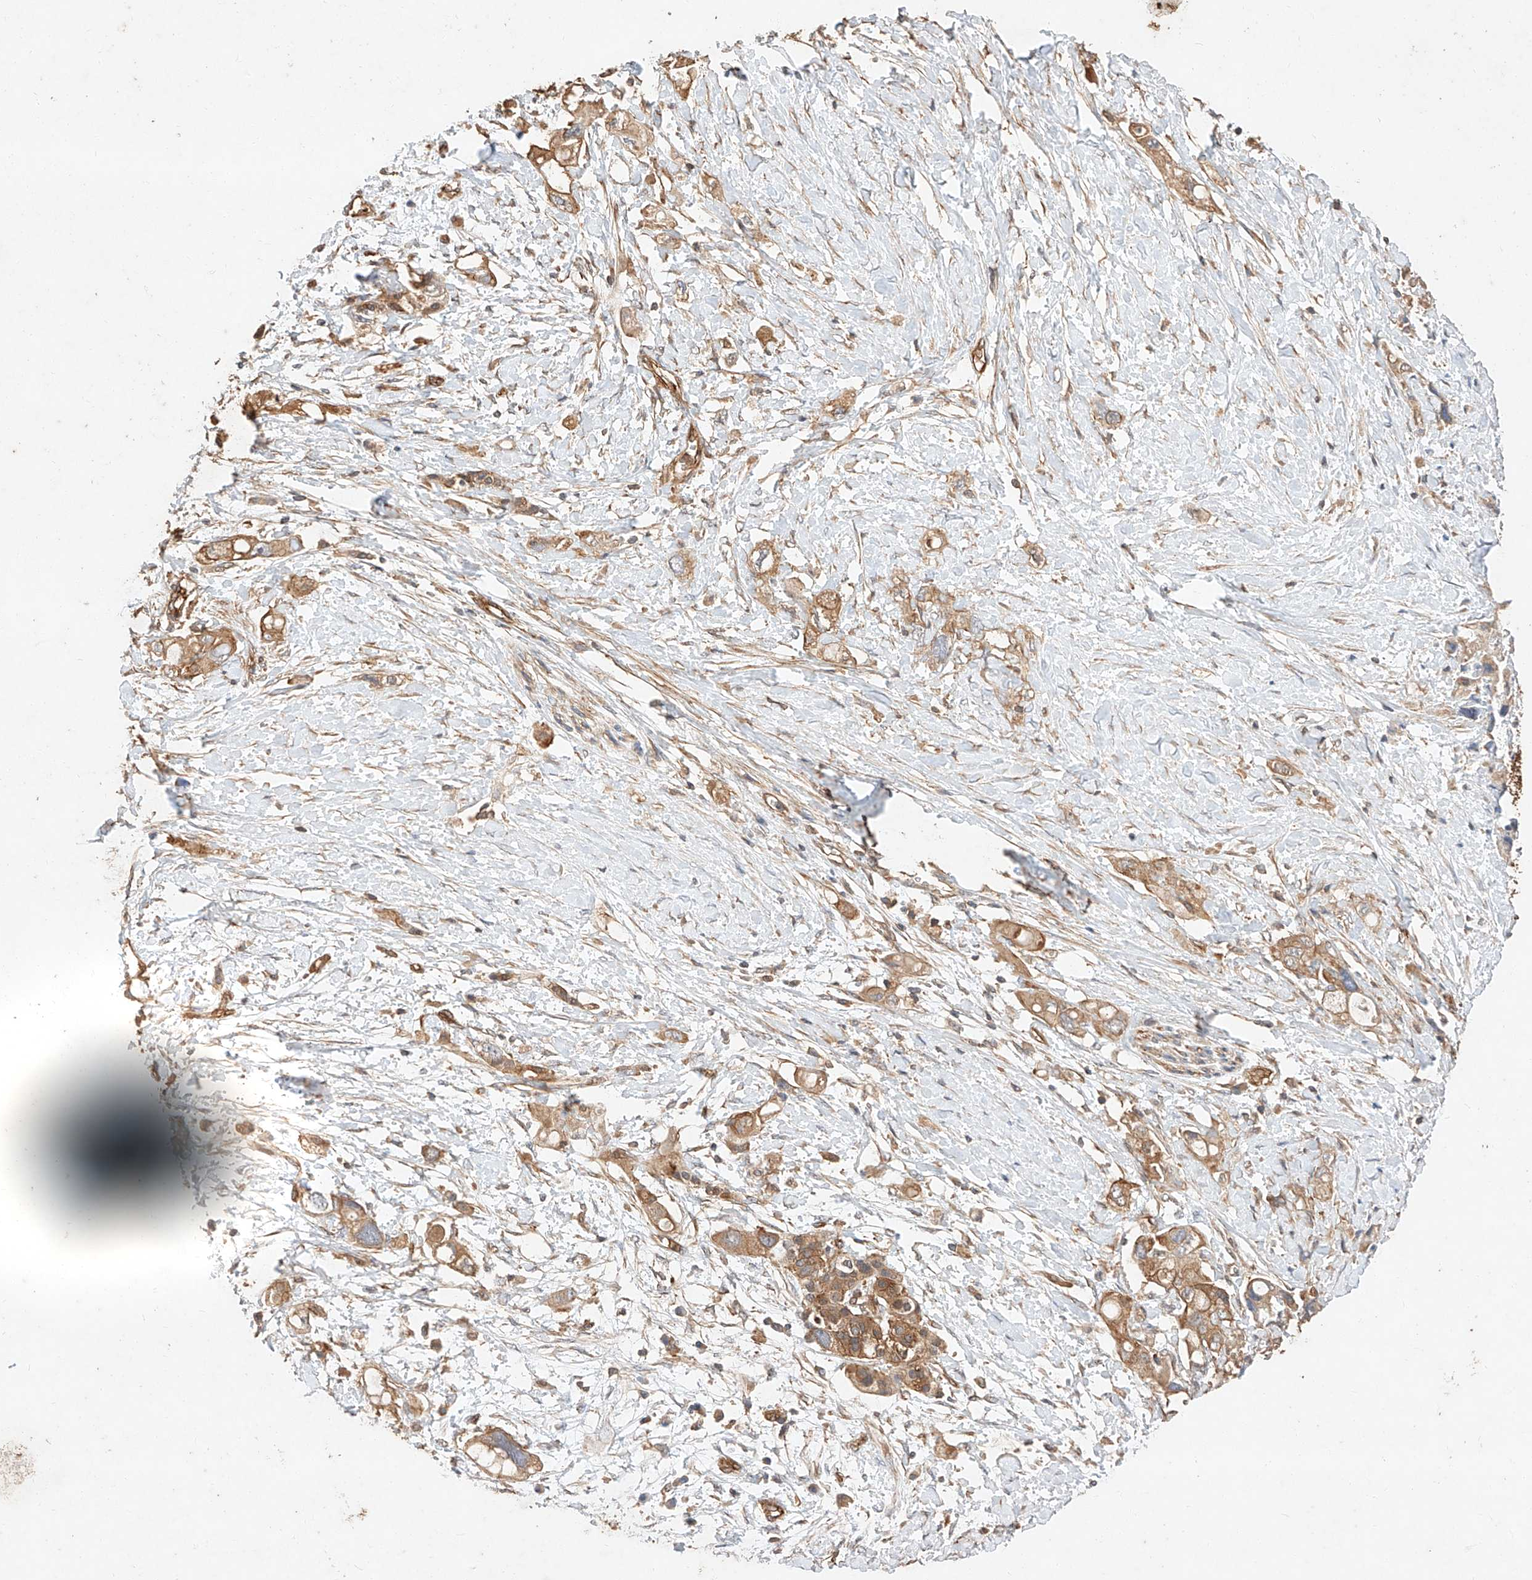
{"staining": {"intensity": "moderate", "quantity": ">75%", "location": "cytoplasmic/membranous"}, "tissue": "pancreatic cancer", "cell_type": "Tumor cells", "image_type": "cancer", "snomed": [{"axis": "morphology", "description": "Adenocarcinoma, NOS"}, {"axis": "topography", "description": "Pancreas"}], "caption": "High-power microscopy captured an immunohistochemistry (IHC) photomicrograph of pancreatic cancer, revealing moderate cytoplasmic/membranous staining in approximately >75% of tumor cells.", "gene": "GHDC", "patient": {"sex": "female", "age": 56}}